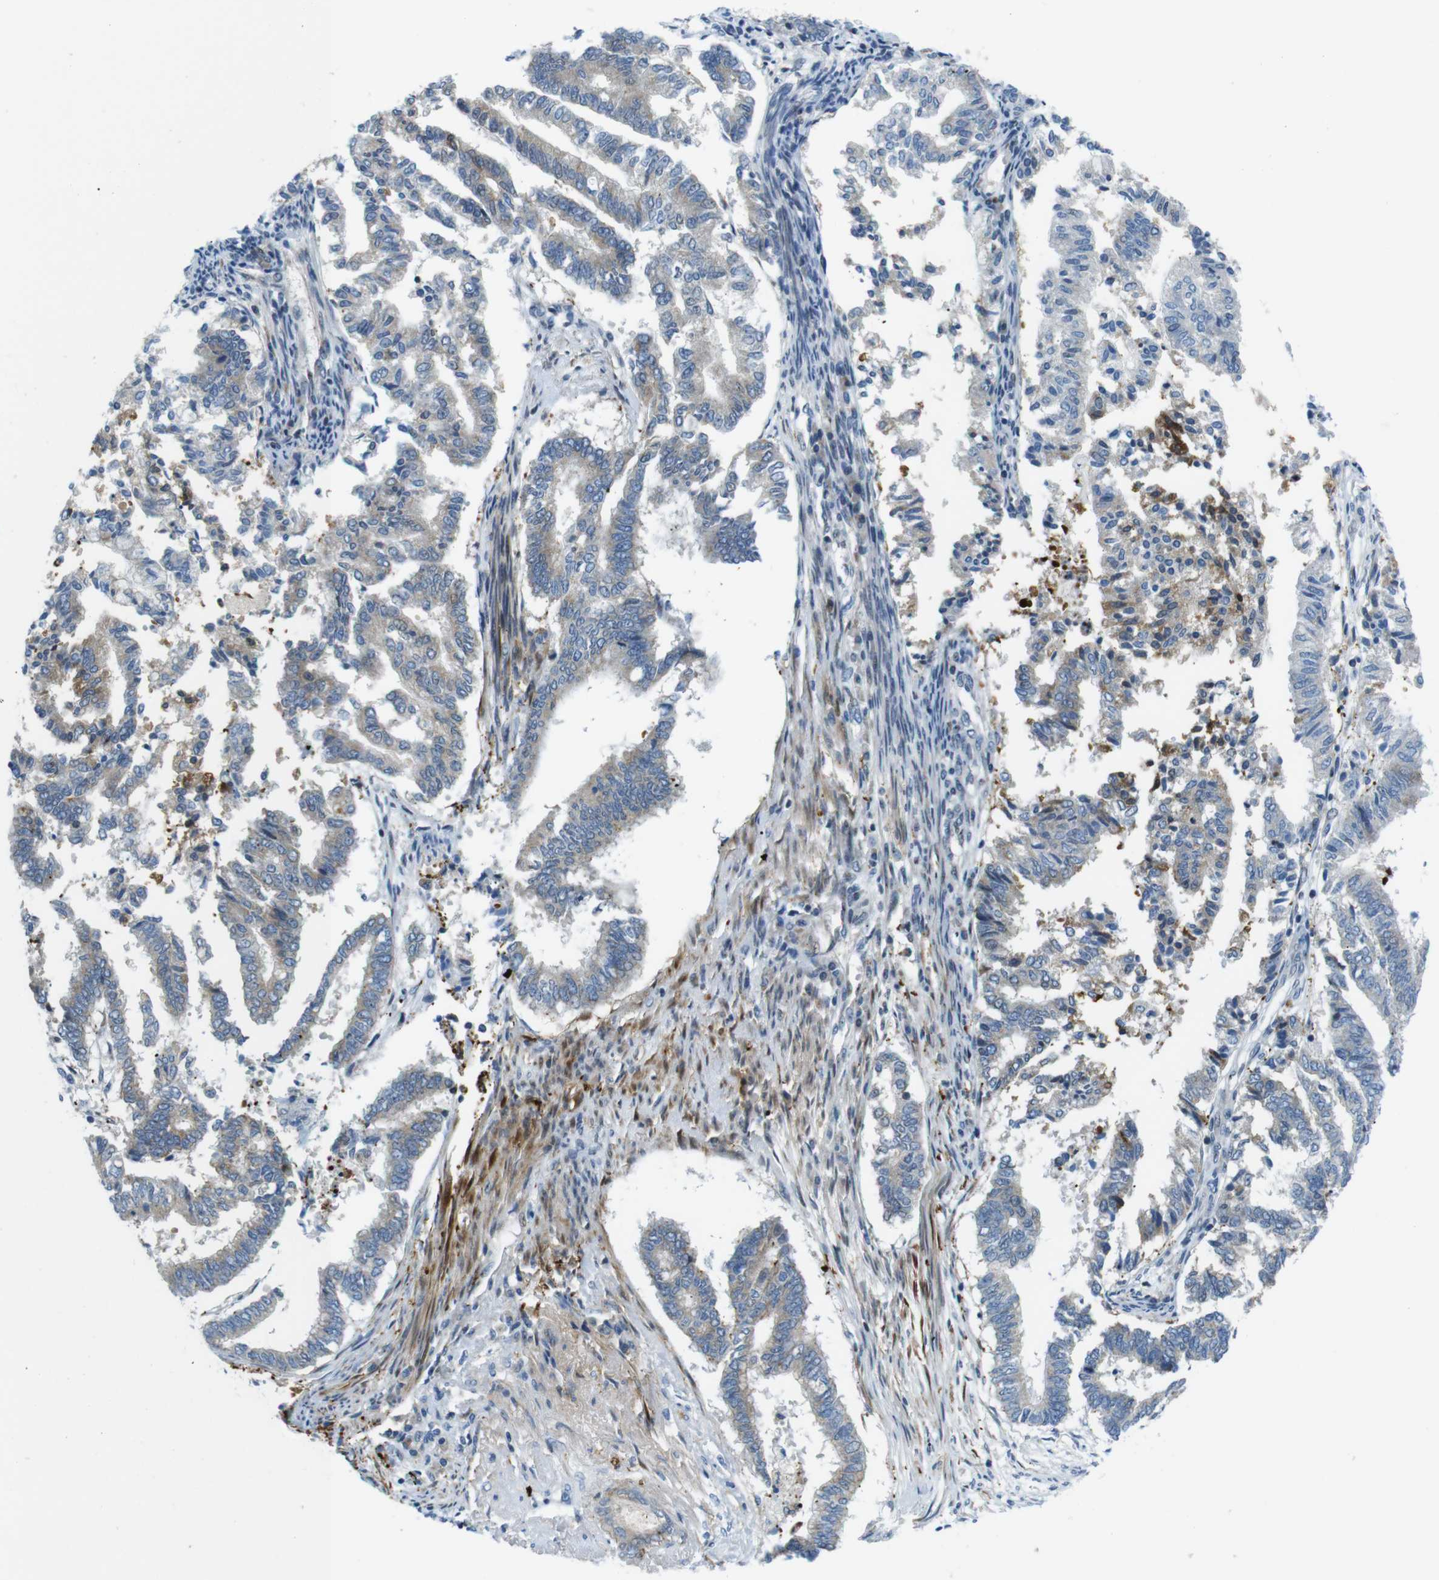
{"staining": {"intensity": "weak", "quantity": "25%-75%", "location": "cytoplasmic/membranous"}, "tissue": "endometrial cancer", "cell_type": "Tumor cells", "image_type": "cancer", "snomed": [{"axis": "morphology", "description": "Necrosis, NOS"}, {"axis": "morphology", "description": "Adenocarcinoma, NOS"}, {"axis": "topography", "description": "Endometrium"}], "caption": "A high-resolution image shows immunohistochemistry (IHC) staining of adenocarcinoma (endometrial), which exhibits weak cytoplasmic/membranous positivity in approximately 25%-75% of tumor cells.", "gene": "ZDHHC3", "patient": {"sex": "female", "age": 79}}